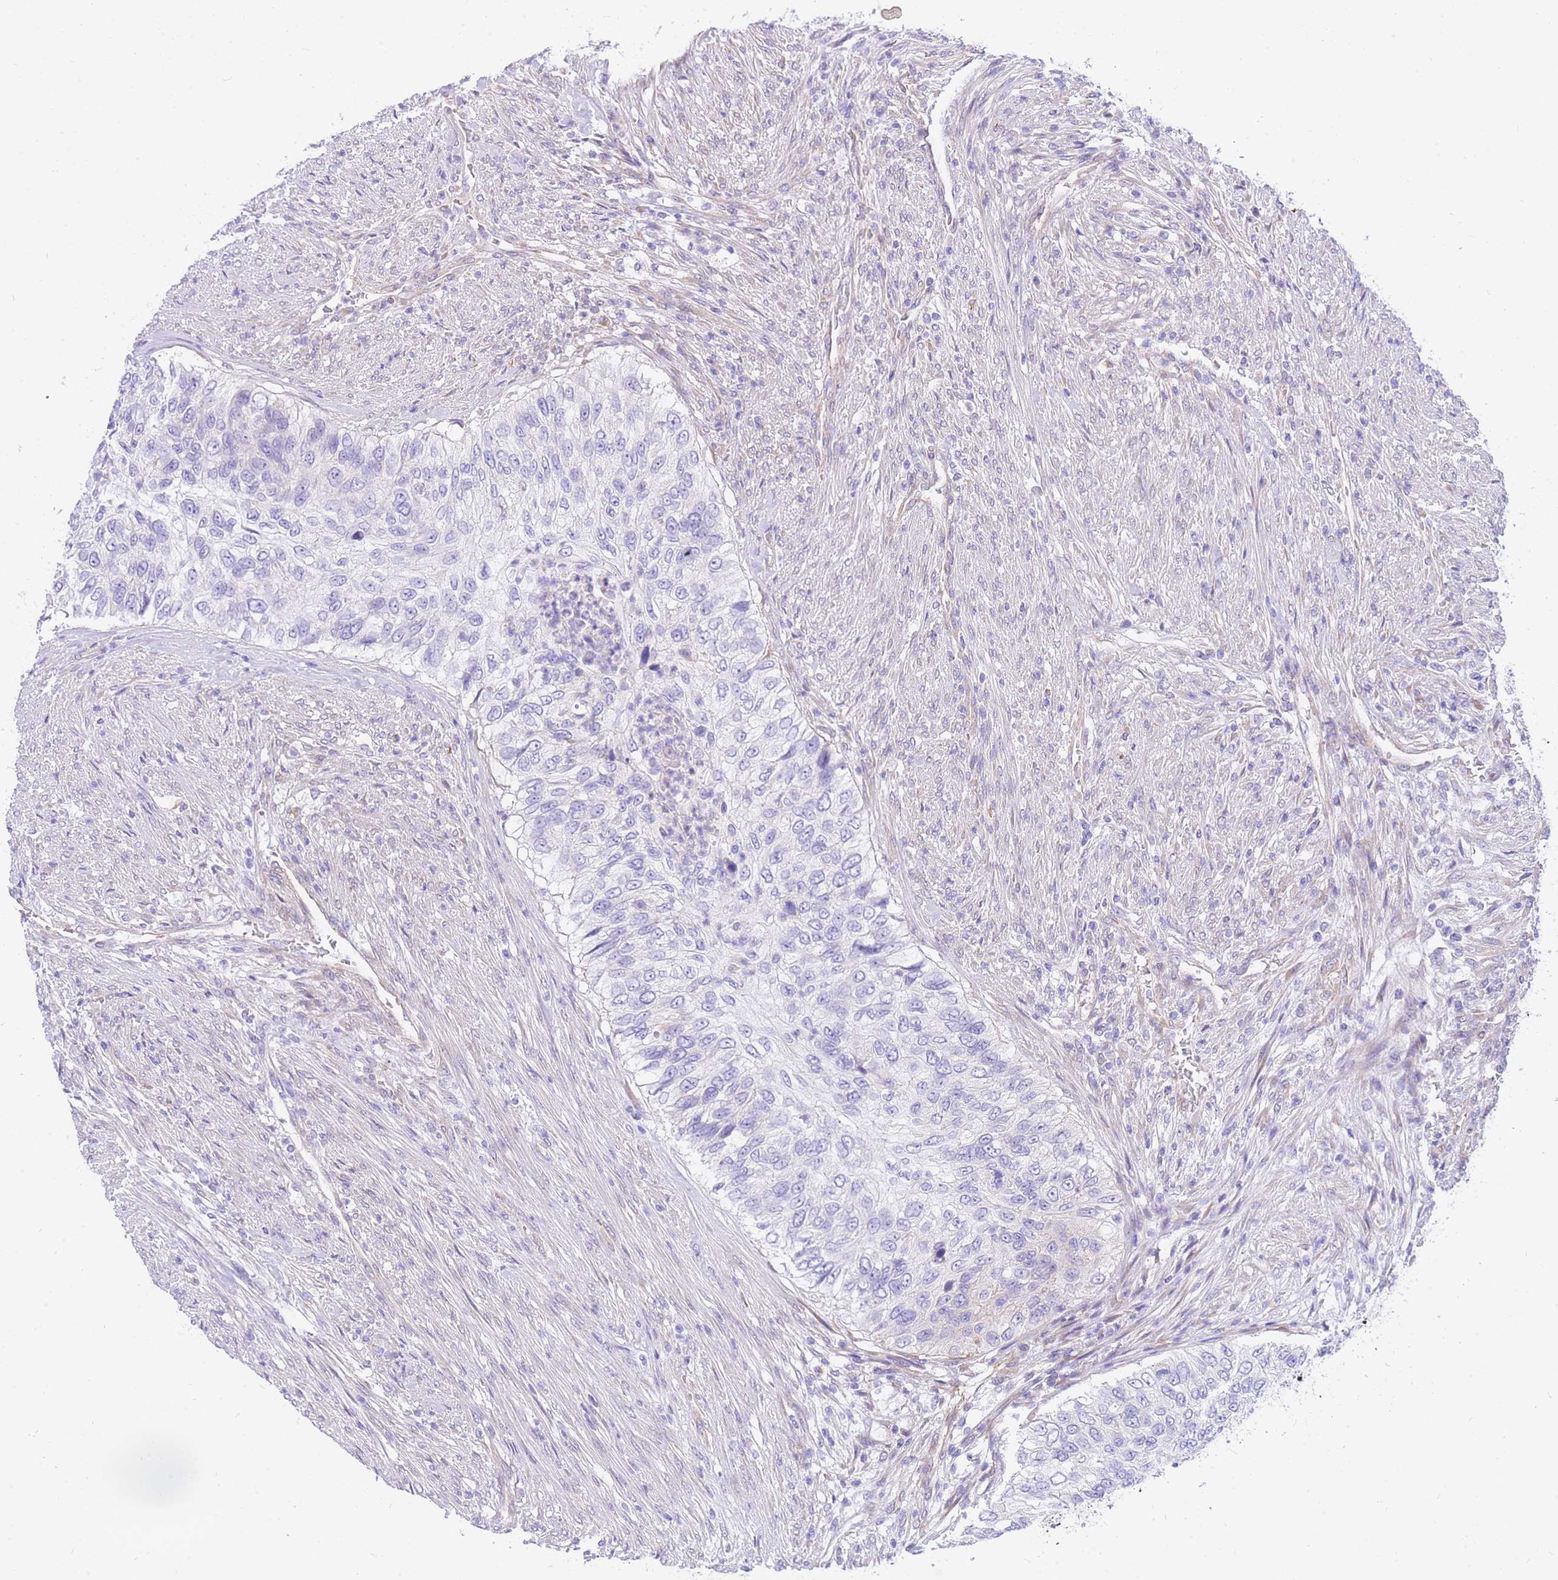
{"staining": {"intensity": "negative", "quantity": "none", "location": "none"}, "tissue": "urothelial cancer", "cell_type": "Tumor cells", "image_type": "cancer", "snomed": [{"axis": "morphology", "description": "Urothelial carcinoma, High grade"}, {"axis": "topography", "description": "Urinary bladder"}], "caption": "Immunohistochemical staining of urothelial carcinoma (high-grade) demonstrates no significant staining in tumor cells.", "gene": "SRSF12", "patient": {"sex": "female", "age": 60}}